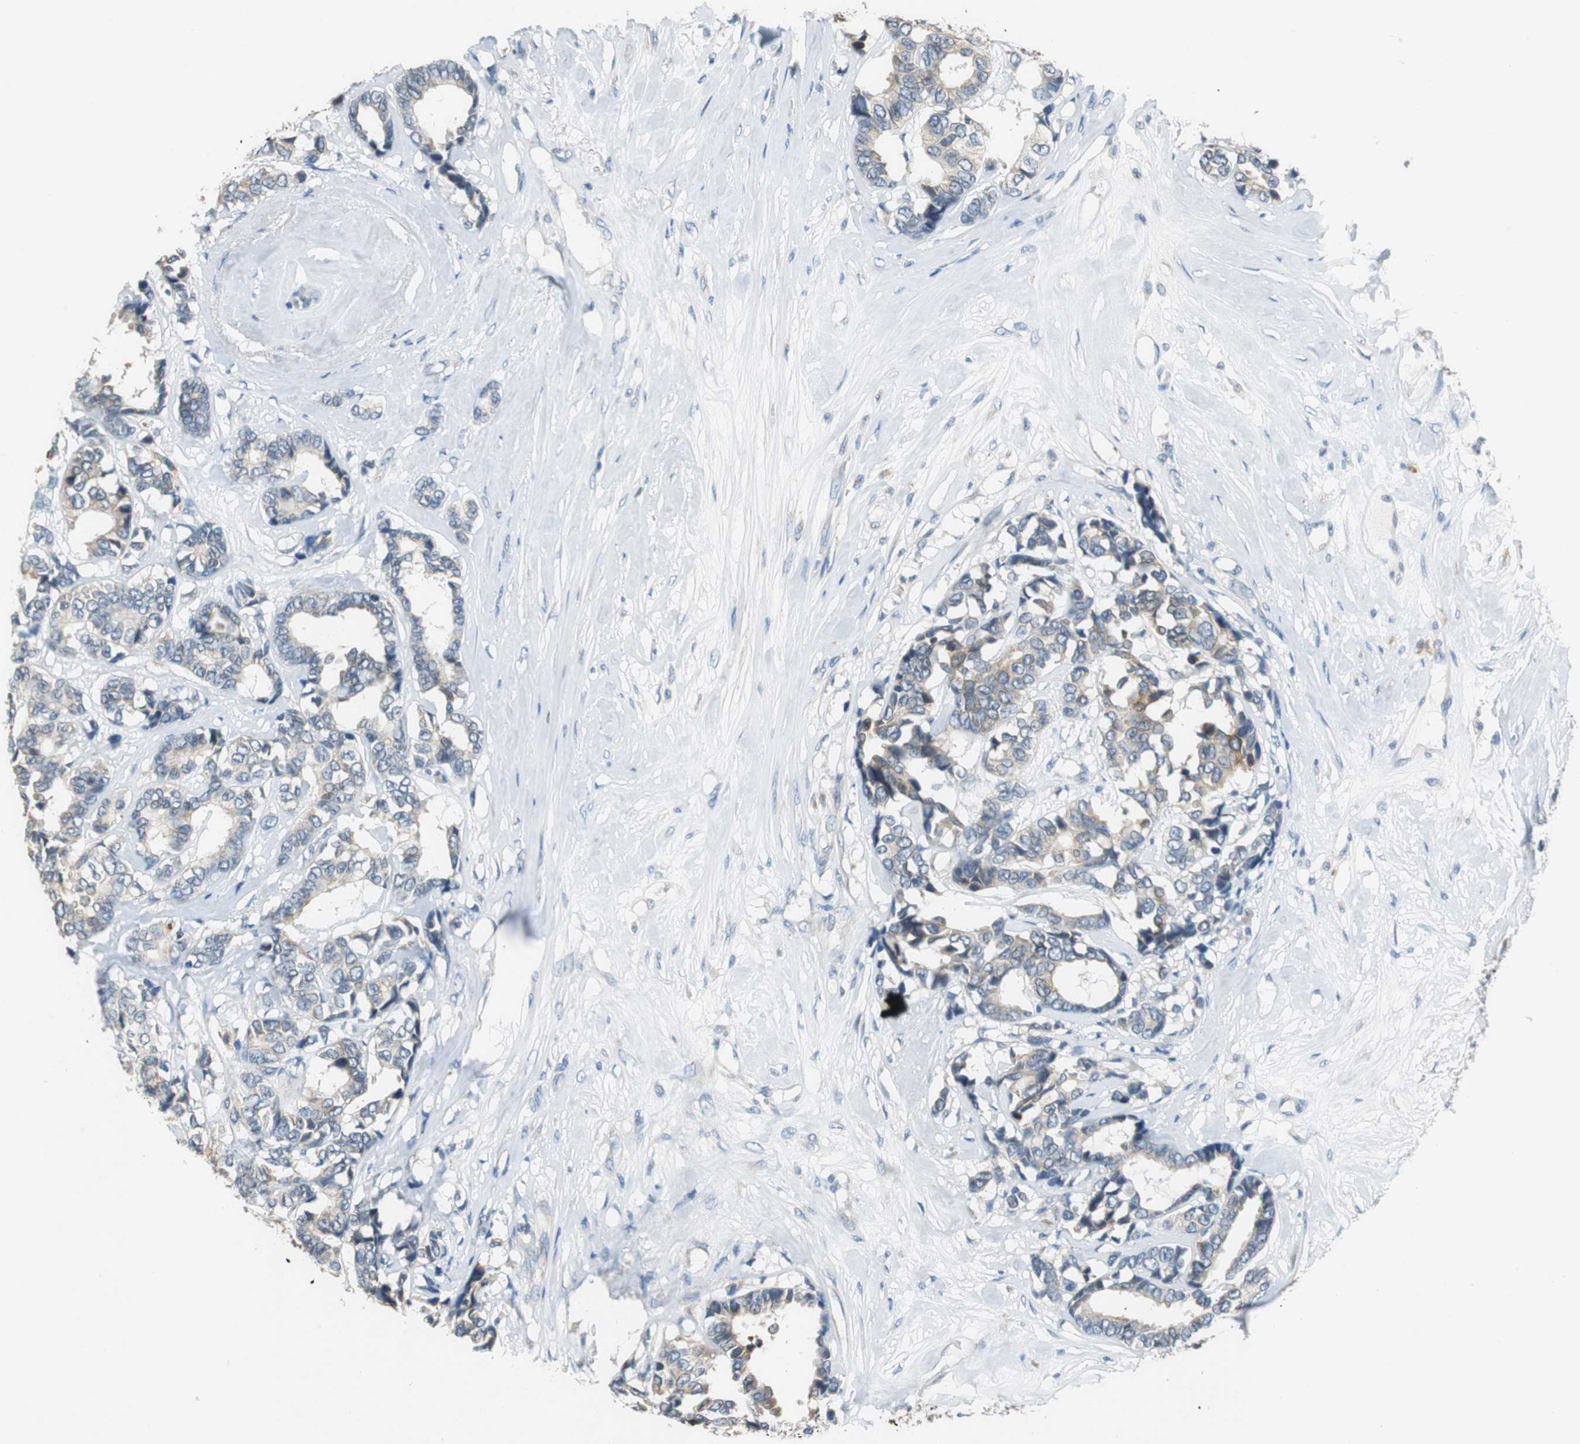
{"staining": {"intensity": "weak", "quantity": "<25%", "location": "cytoplasmic/membranous"}, "tissue": "breast cancer", "cell_type": "Tumor cells", "image_type": "cancer", "snomed": [{"axis": "morphology", "description": "Duct carcinoma"}, {"axis": "topography", "description": "Breast"}], "caption": "Protein analysis of breast cancer (intraductal carcinoma) exhibits no significant expression in tumor cells.", "gene": "FADS2", "patient": {"sex": "female", "age": 87}}